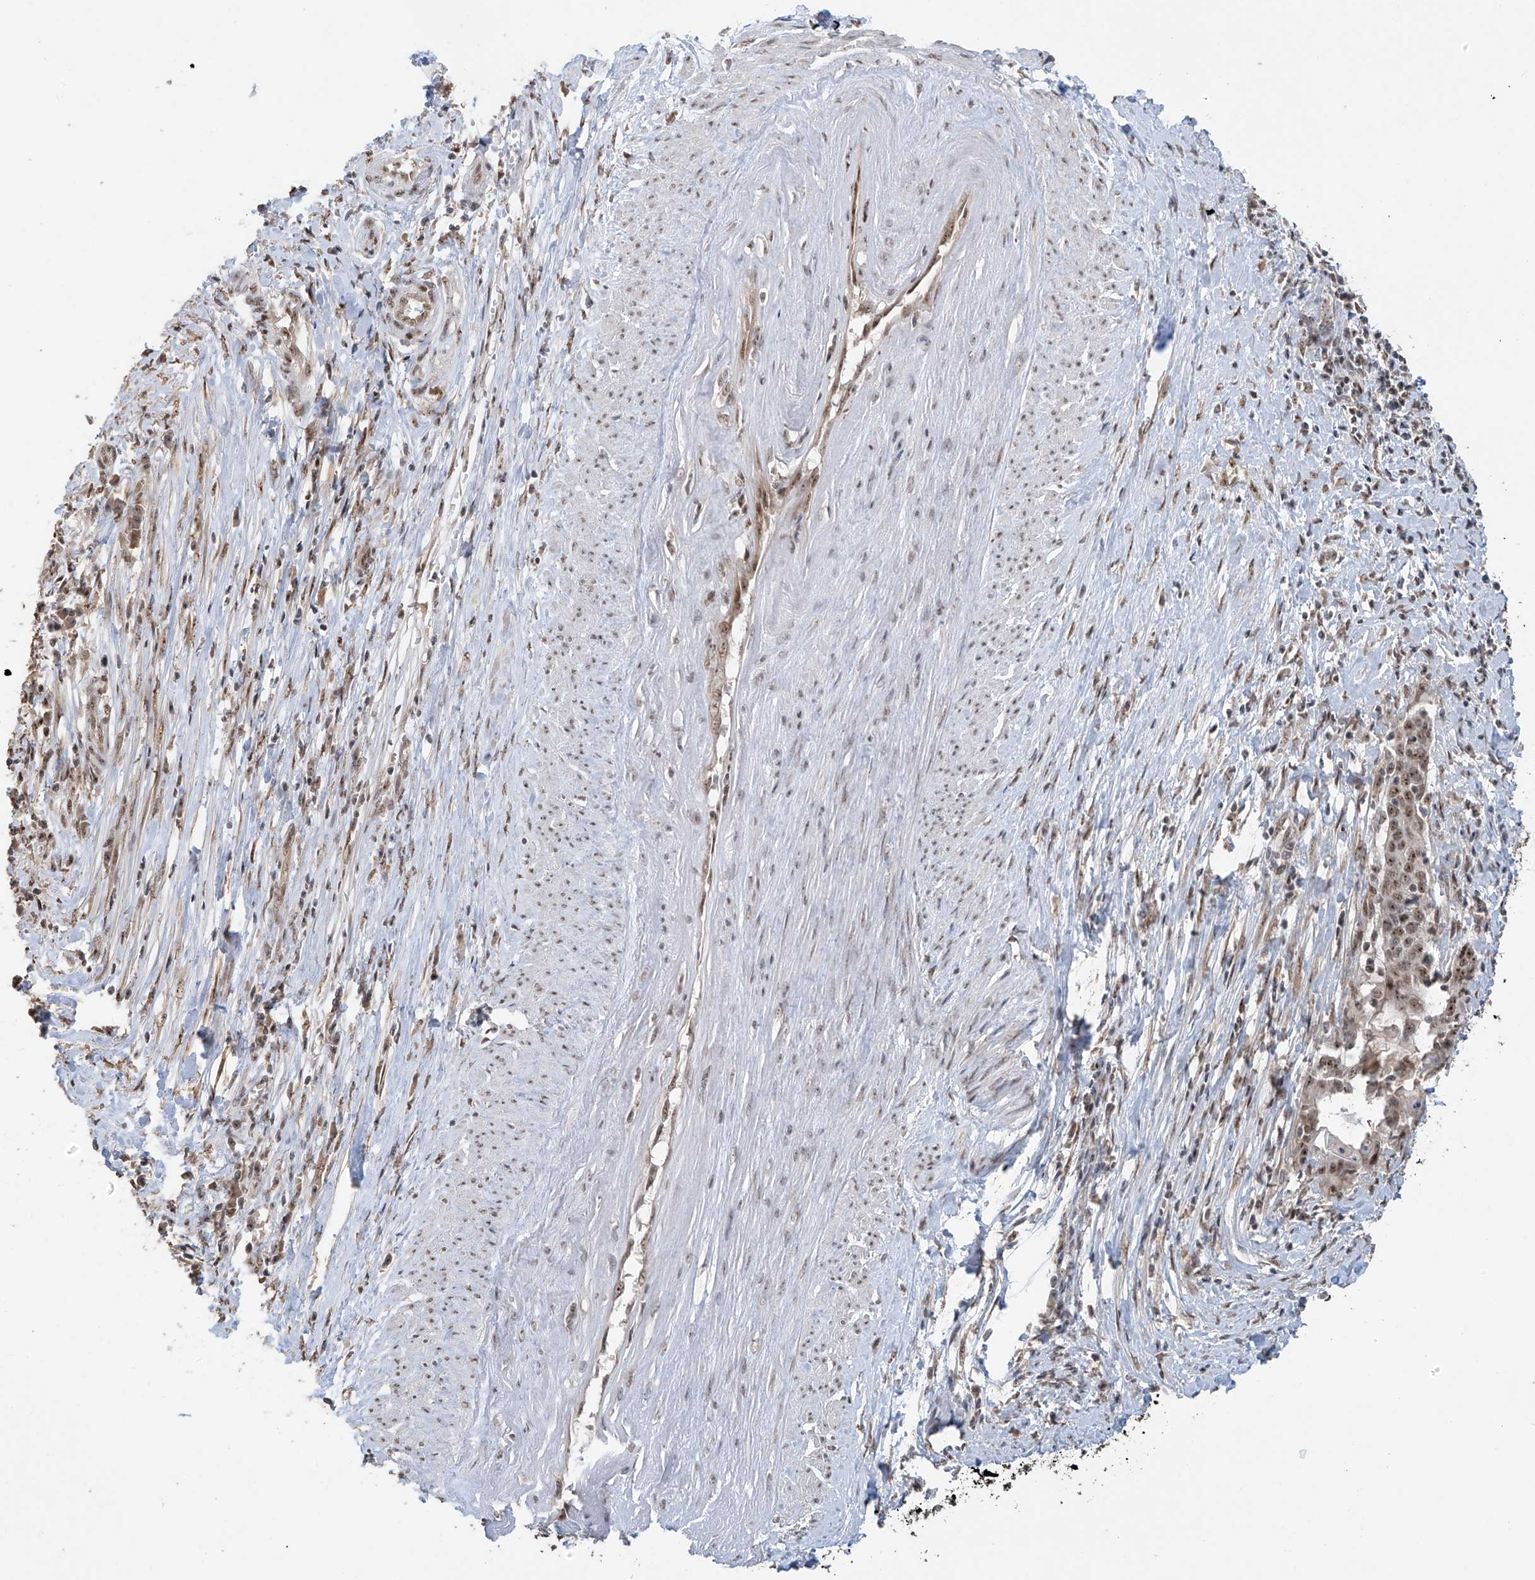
{"staining": {"intensity": "weak", "quantity": ">75%", "location": "nuclear"}, "tissue": "cervical cancer", "cell_type": "Tumor cells", "image_type": "cancer", "snomed": [{"axis": "morphology", "description": "Squamous cell carcinoma, NOS"}, {"axis": "topography", "description": "Cervix"}], "caption": "Tumor cells reveal low levels of weak nuclear staining in about >75% of cells in human squamous cell carcinoma (cervical). The staining was performed using DAB to visualize the protein expression in brown, while the nuclei were stained in blue with hematoxylin (Magnification: 20x).", "gene": "C1orf131", "patient": {"sex": "female", "age": 39}}